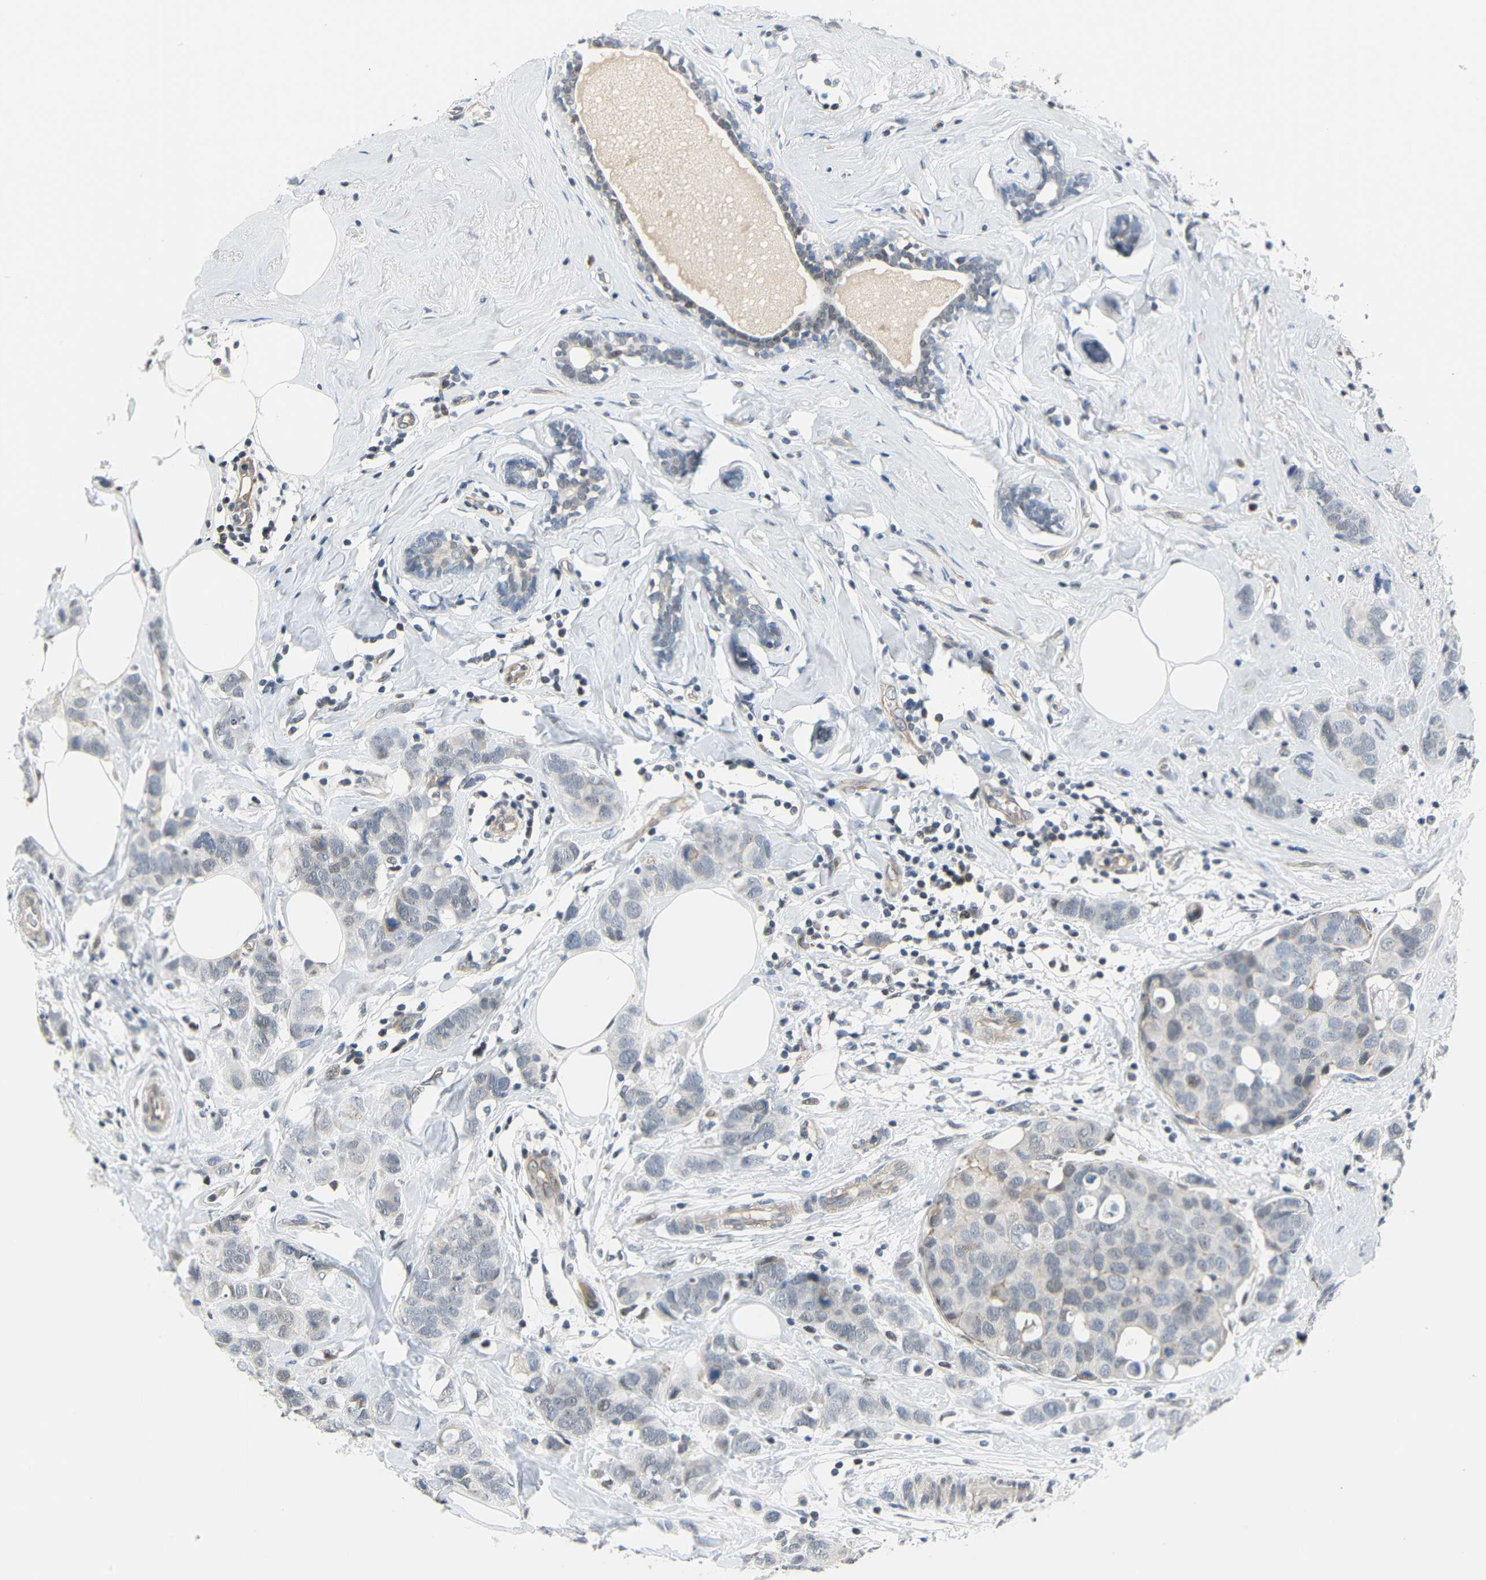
{"staining": {"intensity": "weak", "quantity": "<25%", "location": "nuclear"}, "tissue": "breast cancer", "cell_type": "Tumor cells", "image_type": "cancer", "snomed": [{"axis": "morphology", "description": "Normal tissue, NOS"}, {"axis": "morphology", "description": "Duct carcinoma"}, {"axis": "topography", "description": "Breast"}], "caption": "A photomicrograph of human breast cancer is negative for staining in tumor cells. (DAB (3,3'-diaminobenzidine) IHC with hematoxylin counter stain).", "gene": "IMPG2", "patient": {"sex": "female", "age": 50}}